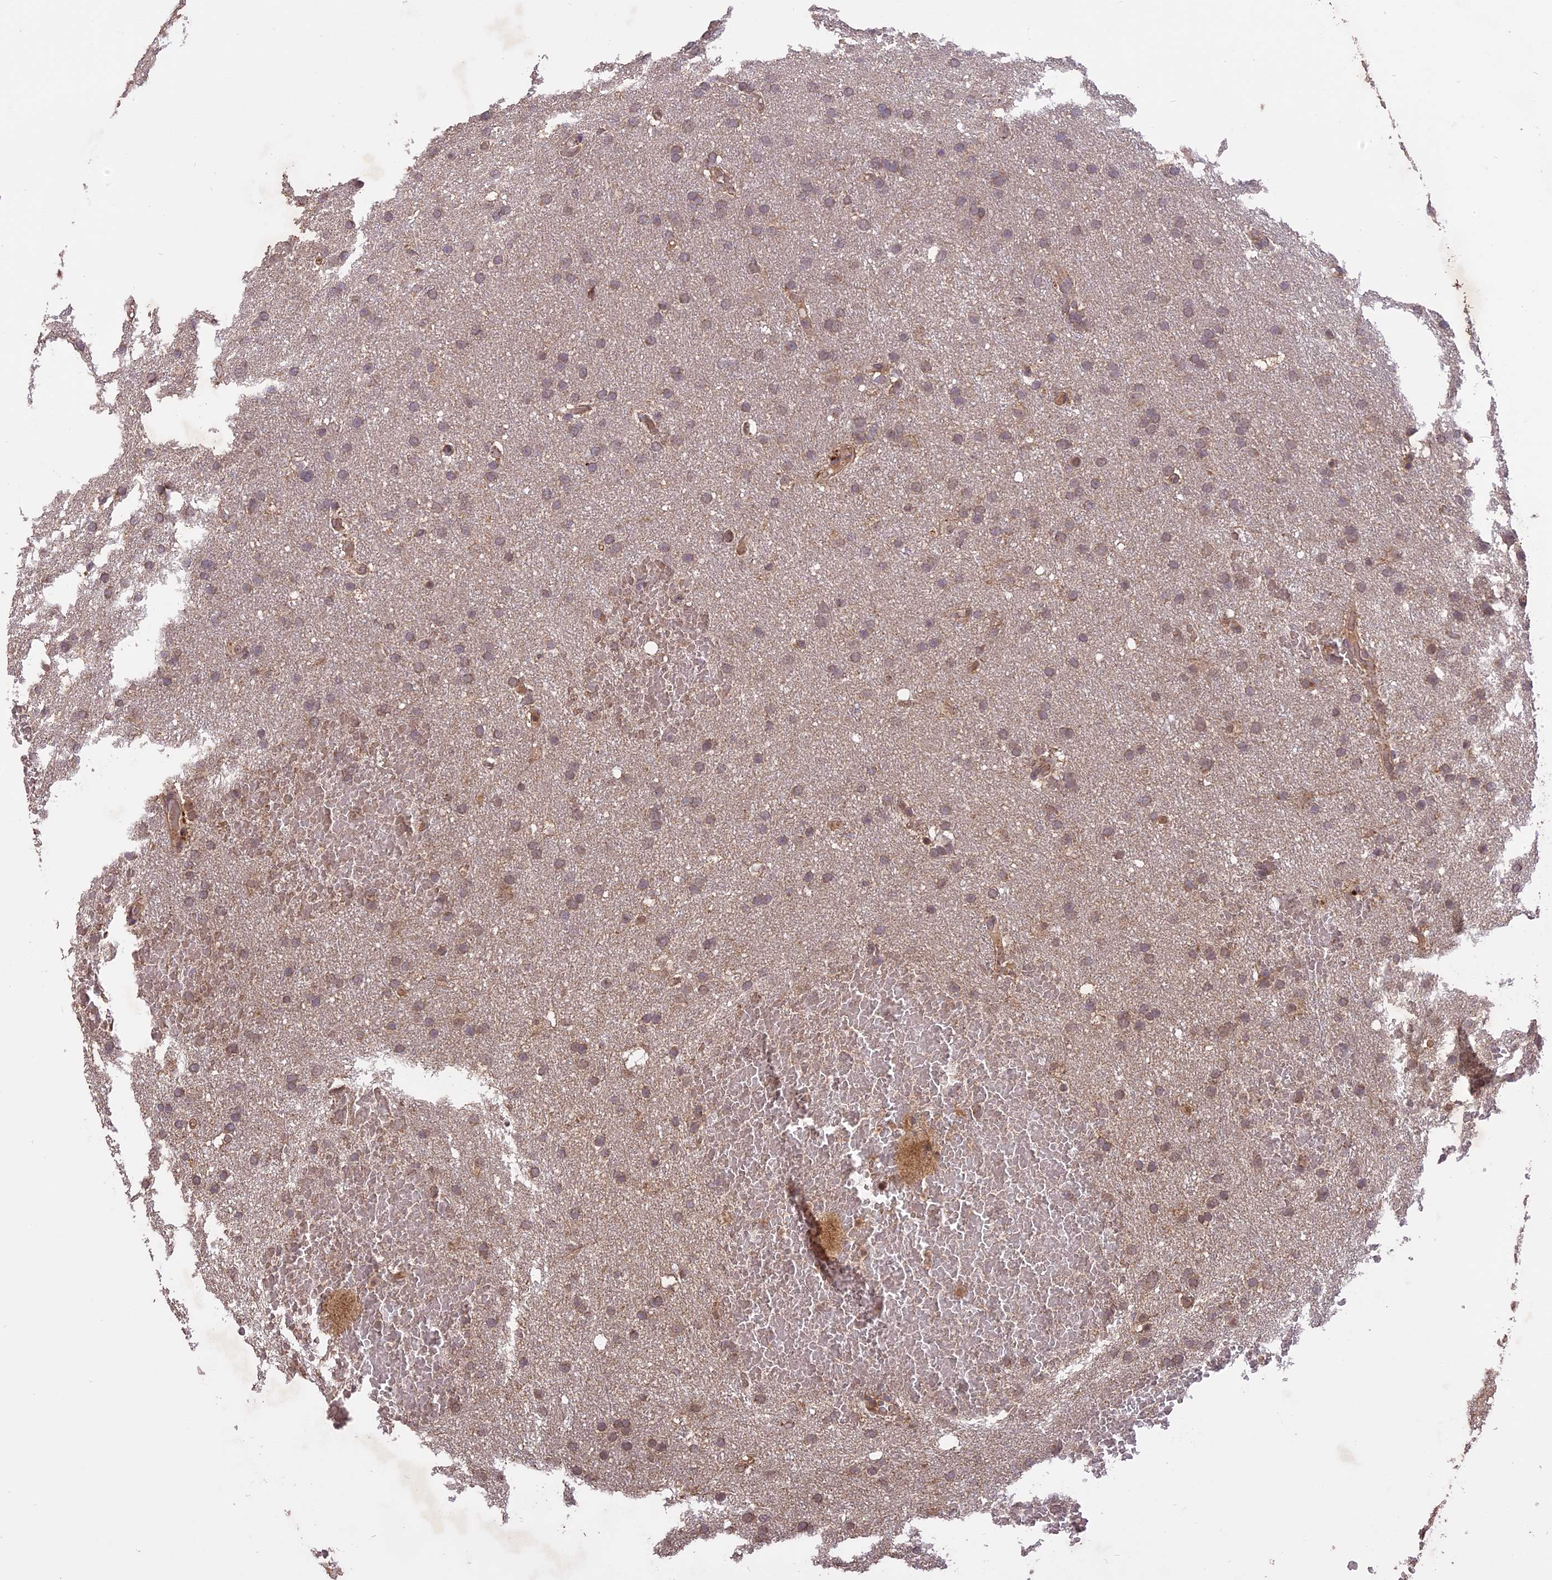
{"staining": {"intensity": "weak", "quantity": "25%-75%", "location": "cytoplasmic/membranous"}, "tissue": "glioma", "cell_type": "Tumor cells", "image_type": "cancer", "snomed": [{"axis": "morphology", "description": "Glioma, malignant, High grade"}, {"axis": "topography", "description": "Cerebral cortex"}], "caption": "An immunohistochemistry (IHC) image of tumor tissue is shown. Protein staining in brown shows weak cytoplasmic/membranous positivity in glioma within tumor cells. The staining is performed using DAB brown chromogen to label protein expression. The nuclei are counter-stained blue using hematoxylin.", "gene": "TIGD7", "patient": {"sex": "female", "age": 36}}